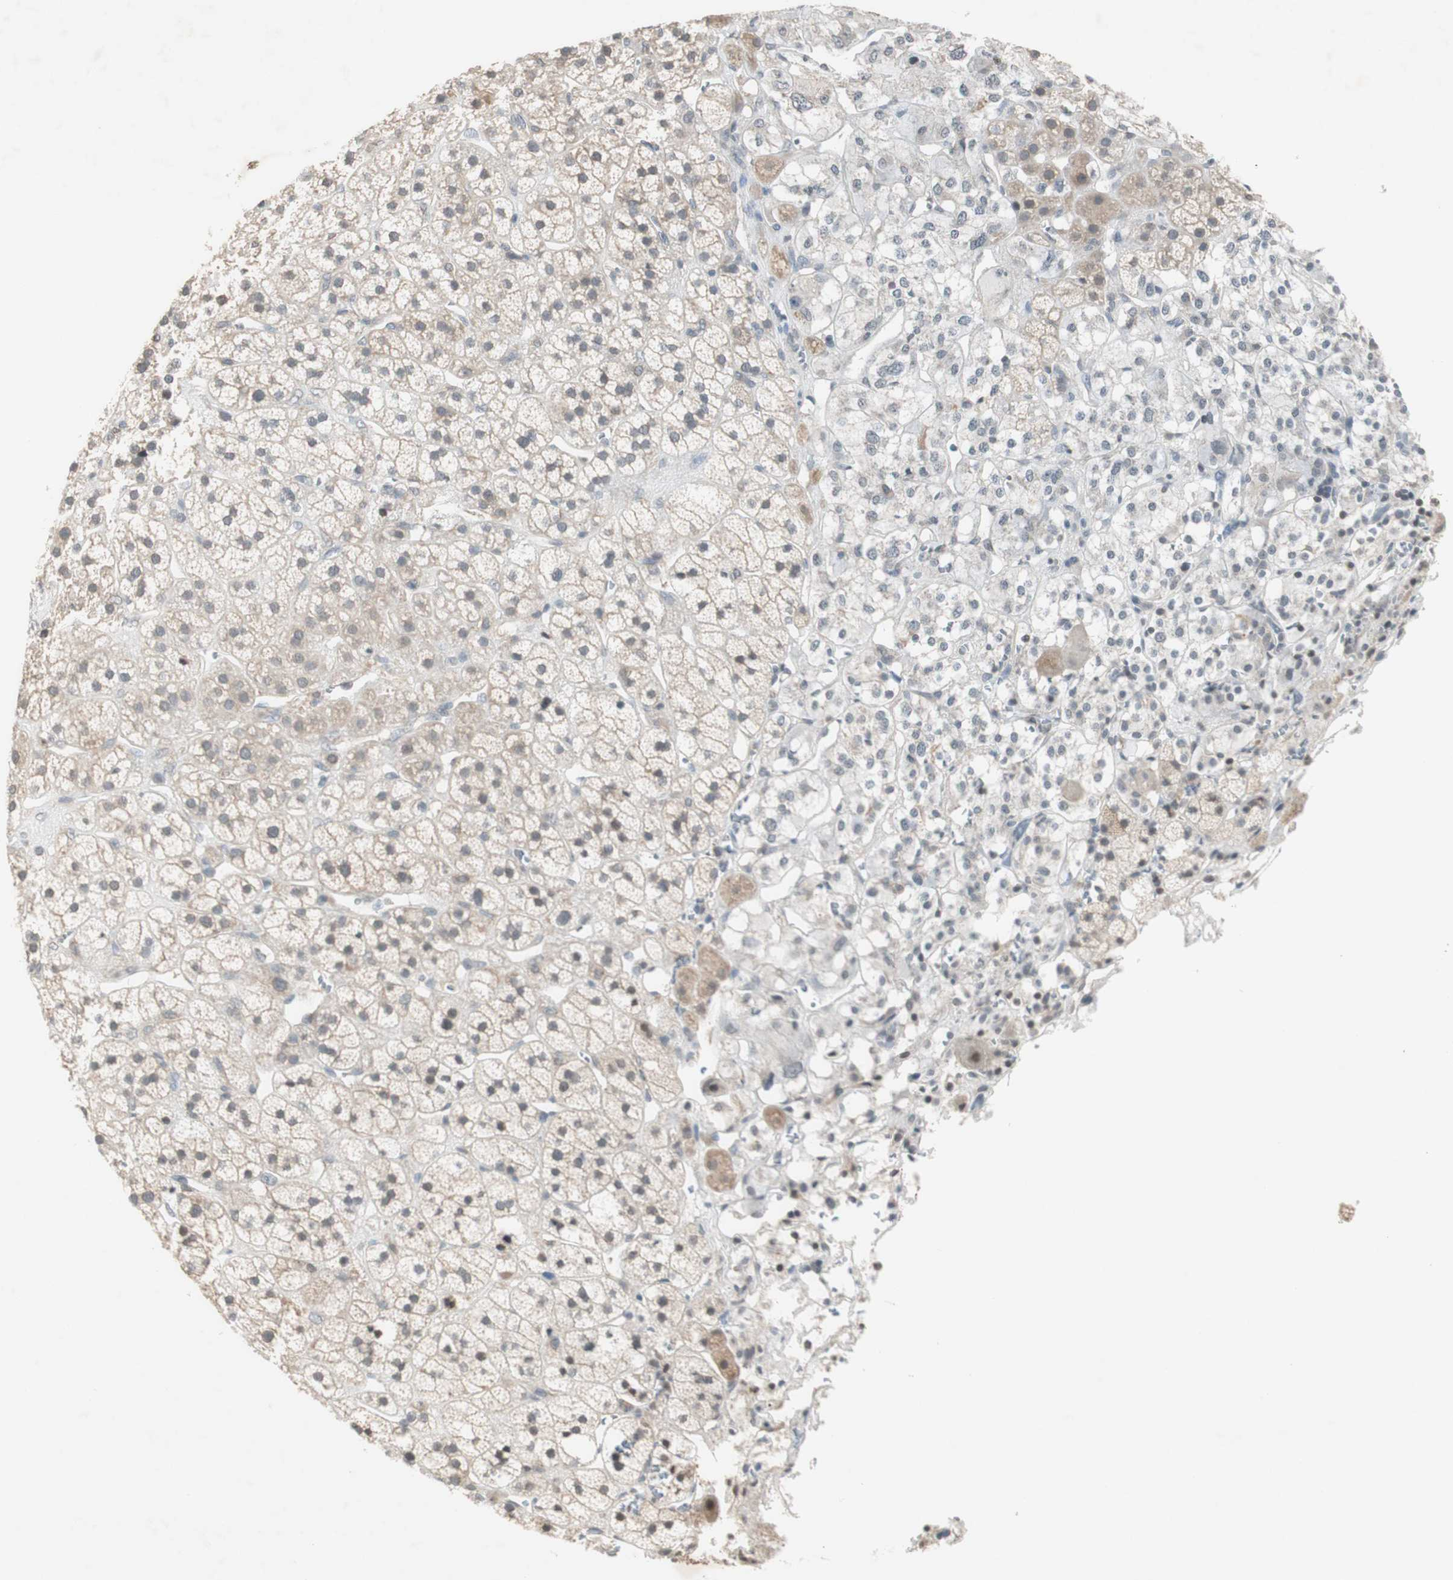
{"staining": {"intensity": "moderate", "quantity": "25%-75%", "location": "cytoplasmic/membranous"}, "tissue": "adrenal gland", "cell_type": "Glandular cells", "image_type": "normal", "snomed": [{"axis": "morphology", "description": "Normal tissue, NOS"}, {"axis": "topography", "description": "Adrenal gland"}], "caption": "Brown immunohistochemical staining in unremarkable adrenal gland demonstrates moderate cytoplasmic/membranous positivity in approximately 25%-75% of glandular cells.", "gene": "GLI1", "patient": {"sex": "male", "age": 56}}